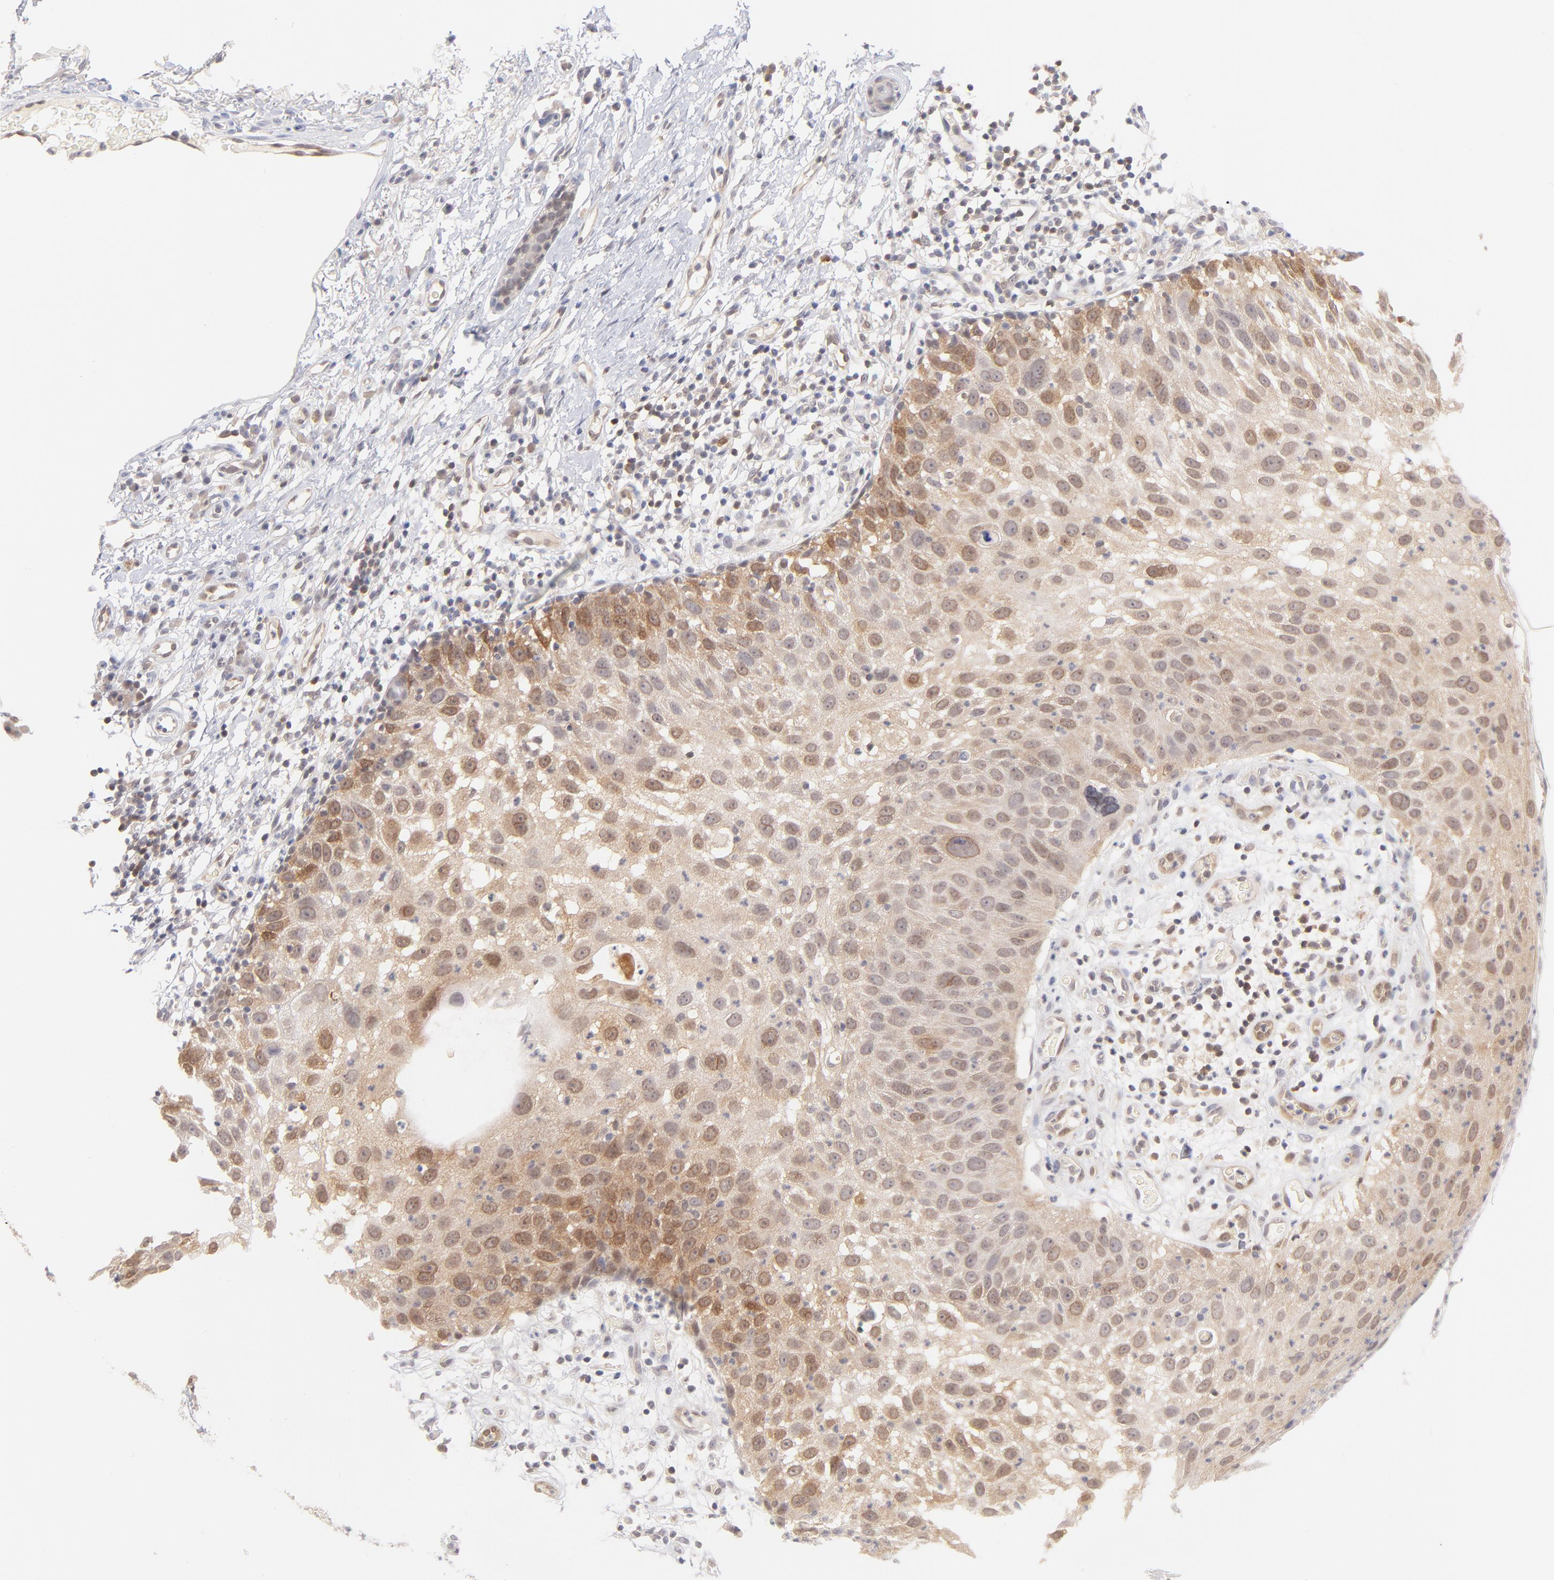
{"staining": {"intensity": "weak", "quantity": "25%-75%", "location": "cytoplasmic/membranous,nuclear"}, "tissue": "skin cancer", "cell_type": "Tumor cells", "image_type": "cancer", "snomed": [{"axis": "morphology", "description": "Squamous cell carcinoma, NOS"}, {"axis": "topography", "description": "Skin"}], "caption": "Skin squamous cell carcinoma tissue exhibits weak cytoplasmic/membranous and nuclear positivity in approximately 25%-75% of tumor cells The staining is performed using DAB brown chromogen to label protein expression. The nuclei are counter-stained blue using hematoxylin.", "gene": "CASP6", "patient": {"sex": "male", "age": 87}}